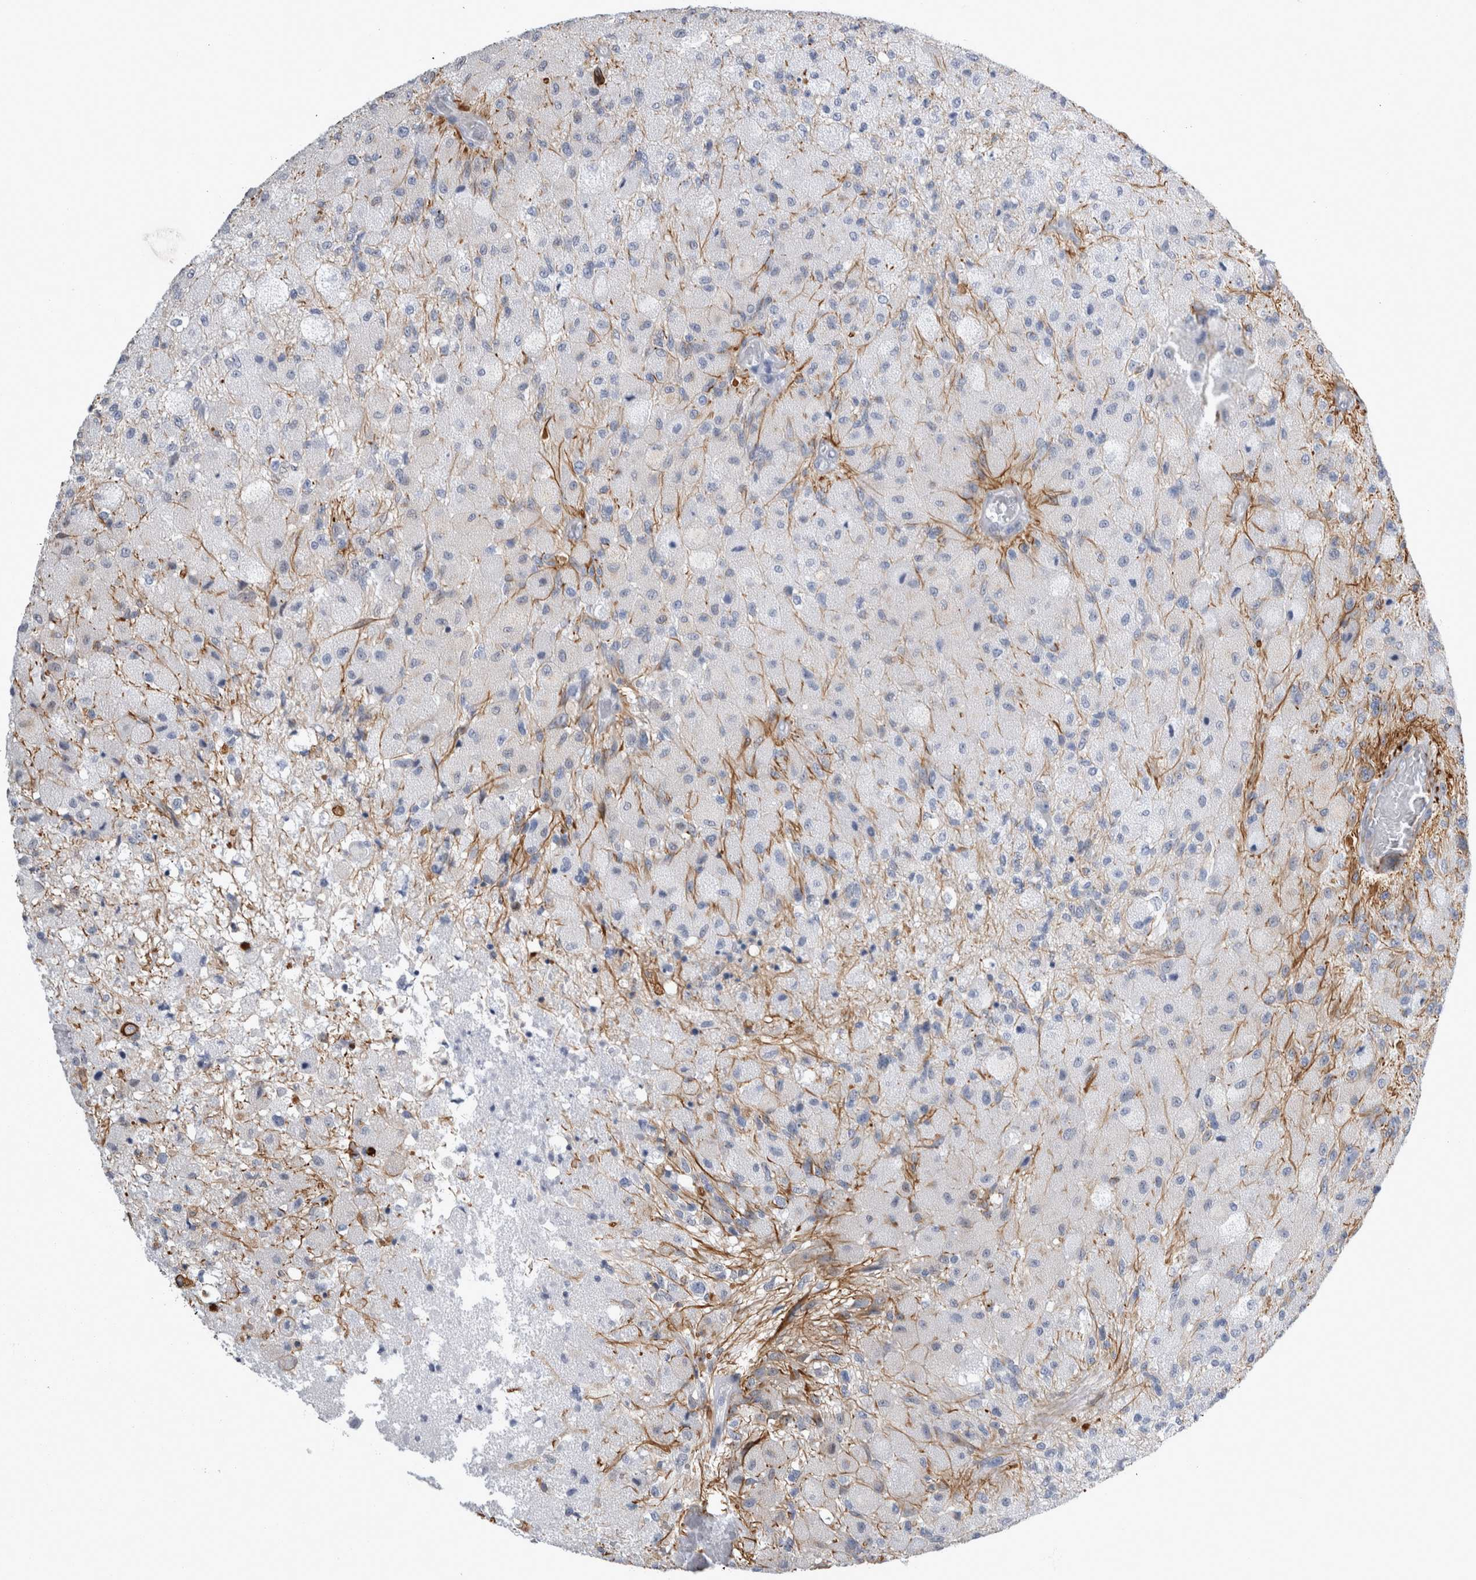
{"staining": {"intensity": "negative", "quantity": "none", "location": "none"}, "tissue": "glioma", "cell_type": "Tumor cells", "image_type": "cancer", "snomed": [{"axis": "morphology", "description": "Normal tissue, NOS"}, {"axis": "morphology", "description": "Glioma, malignant, High grade"}, {"axis": "topography", "description": "Cerebral cortex"}], "caption": "Immunohistochemical staining of malignant glioma (high-grade) reveals no significant positivity in tumor cells.", "gene": "VWDE", "patient": {"sex": "male", "age": 77}}